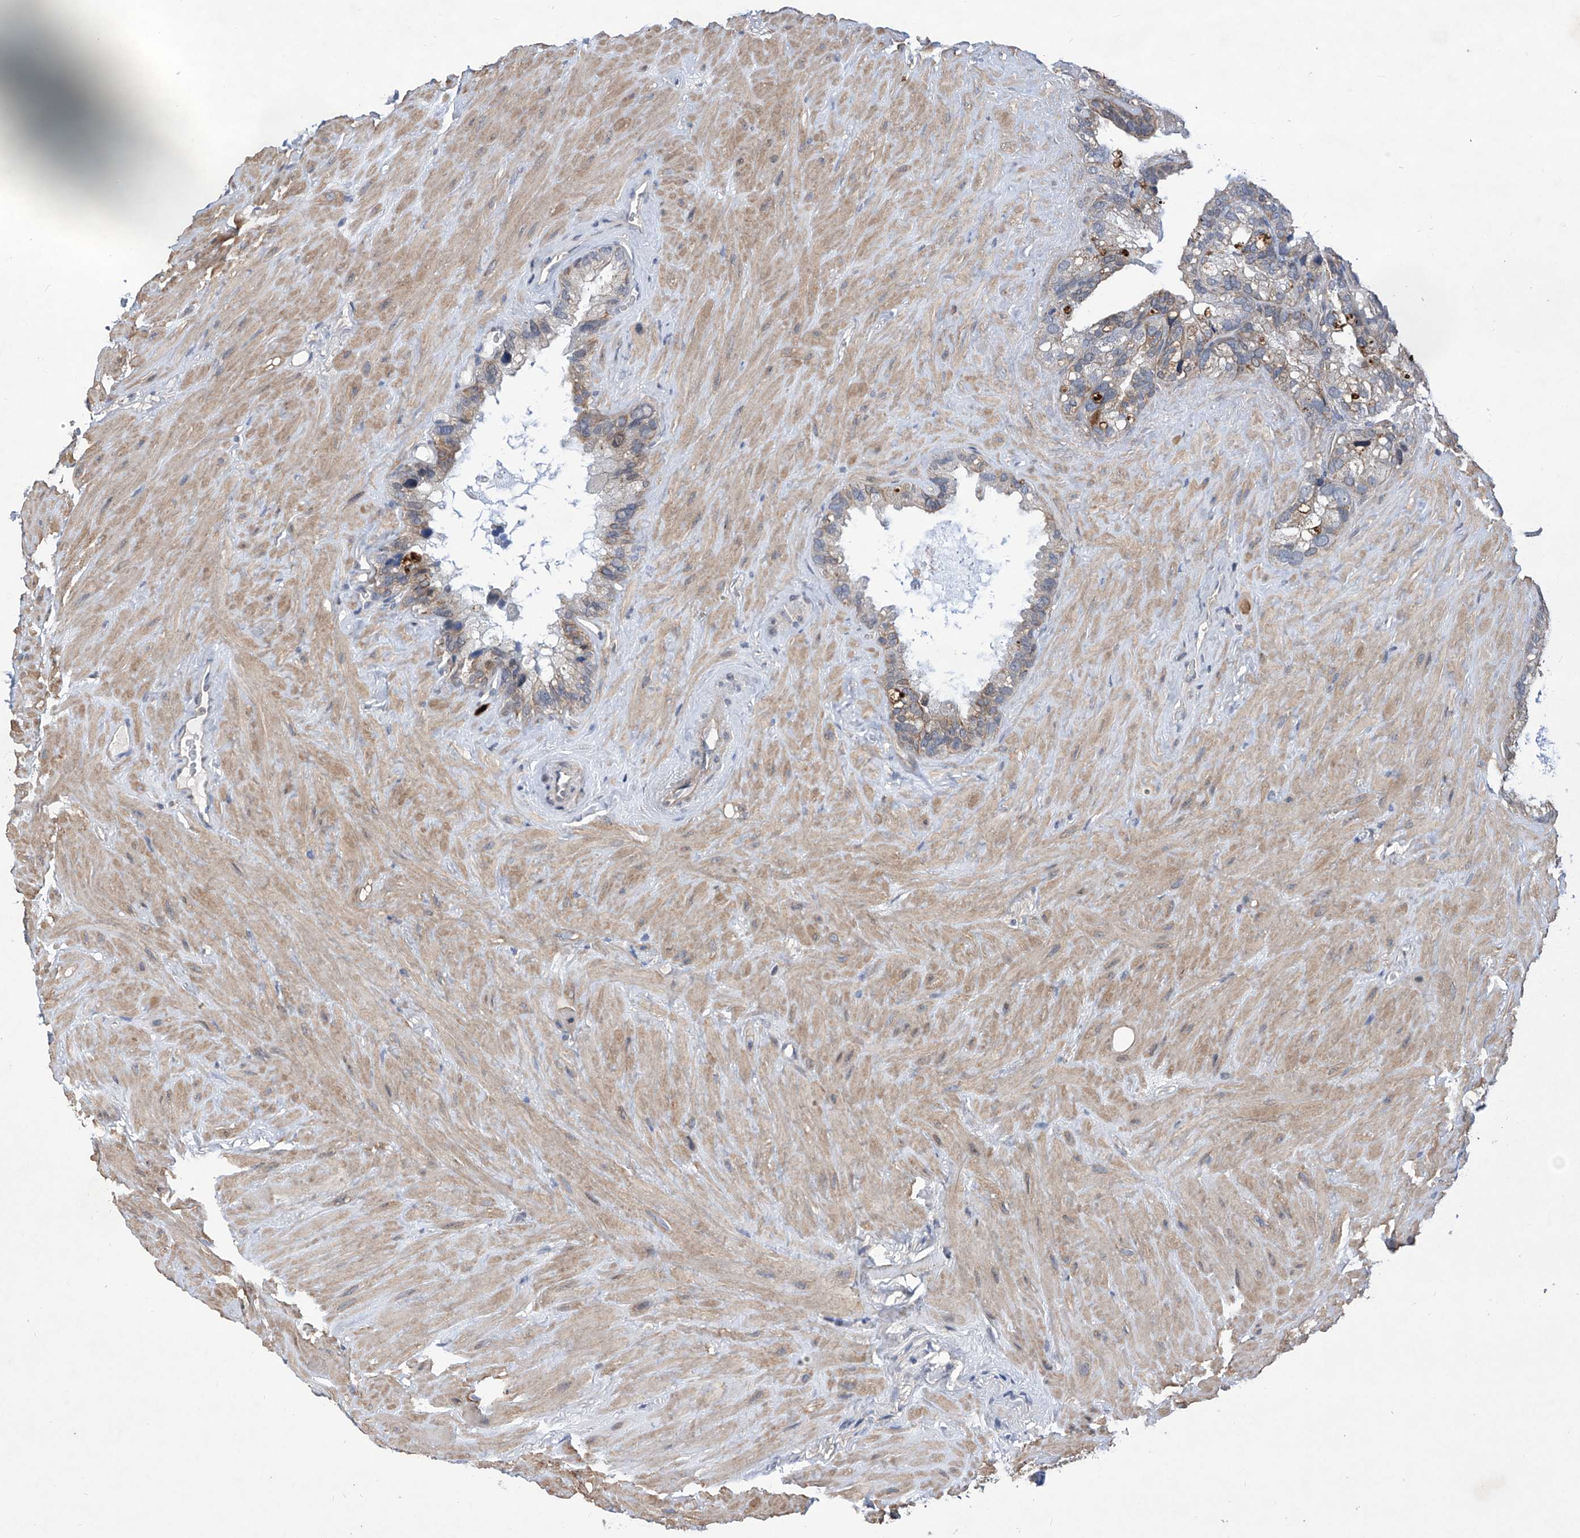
{"staining": {"intensity": "moderate", "quantity": "<25%", "location": "cytoplasmic/membranous"}, "tissue": "seminal vesicle", "cell_type": "Glandular cells", "image_type": "normal", "snomed": [{"axis": "morphology", "description": "Normal tissue, NOS"}, {"axis": "topography", "description": "Prostate"}, {"axis": "topography", "description": "Seminal veicle"}], "caption": "Protein expression analysis of benign seminal vesicle reveals moderate cytoplasmic/membranous positivity in about <25% of glandular cells. The protein is shown in brown color, while the nuclei are stained blue.", "gene": "KIFC2", "patient": {"sex": "male", "age": 68}}